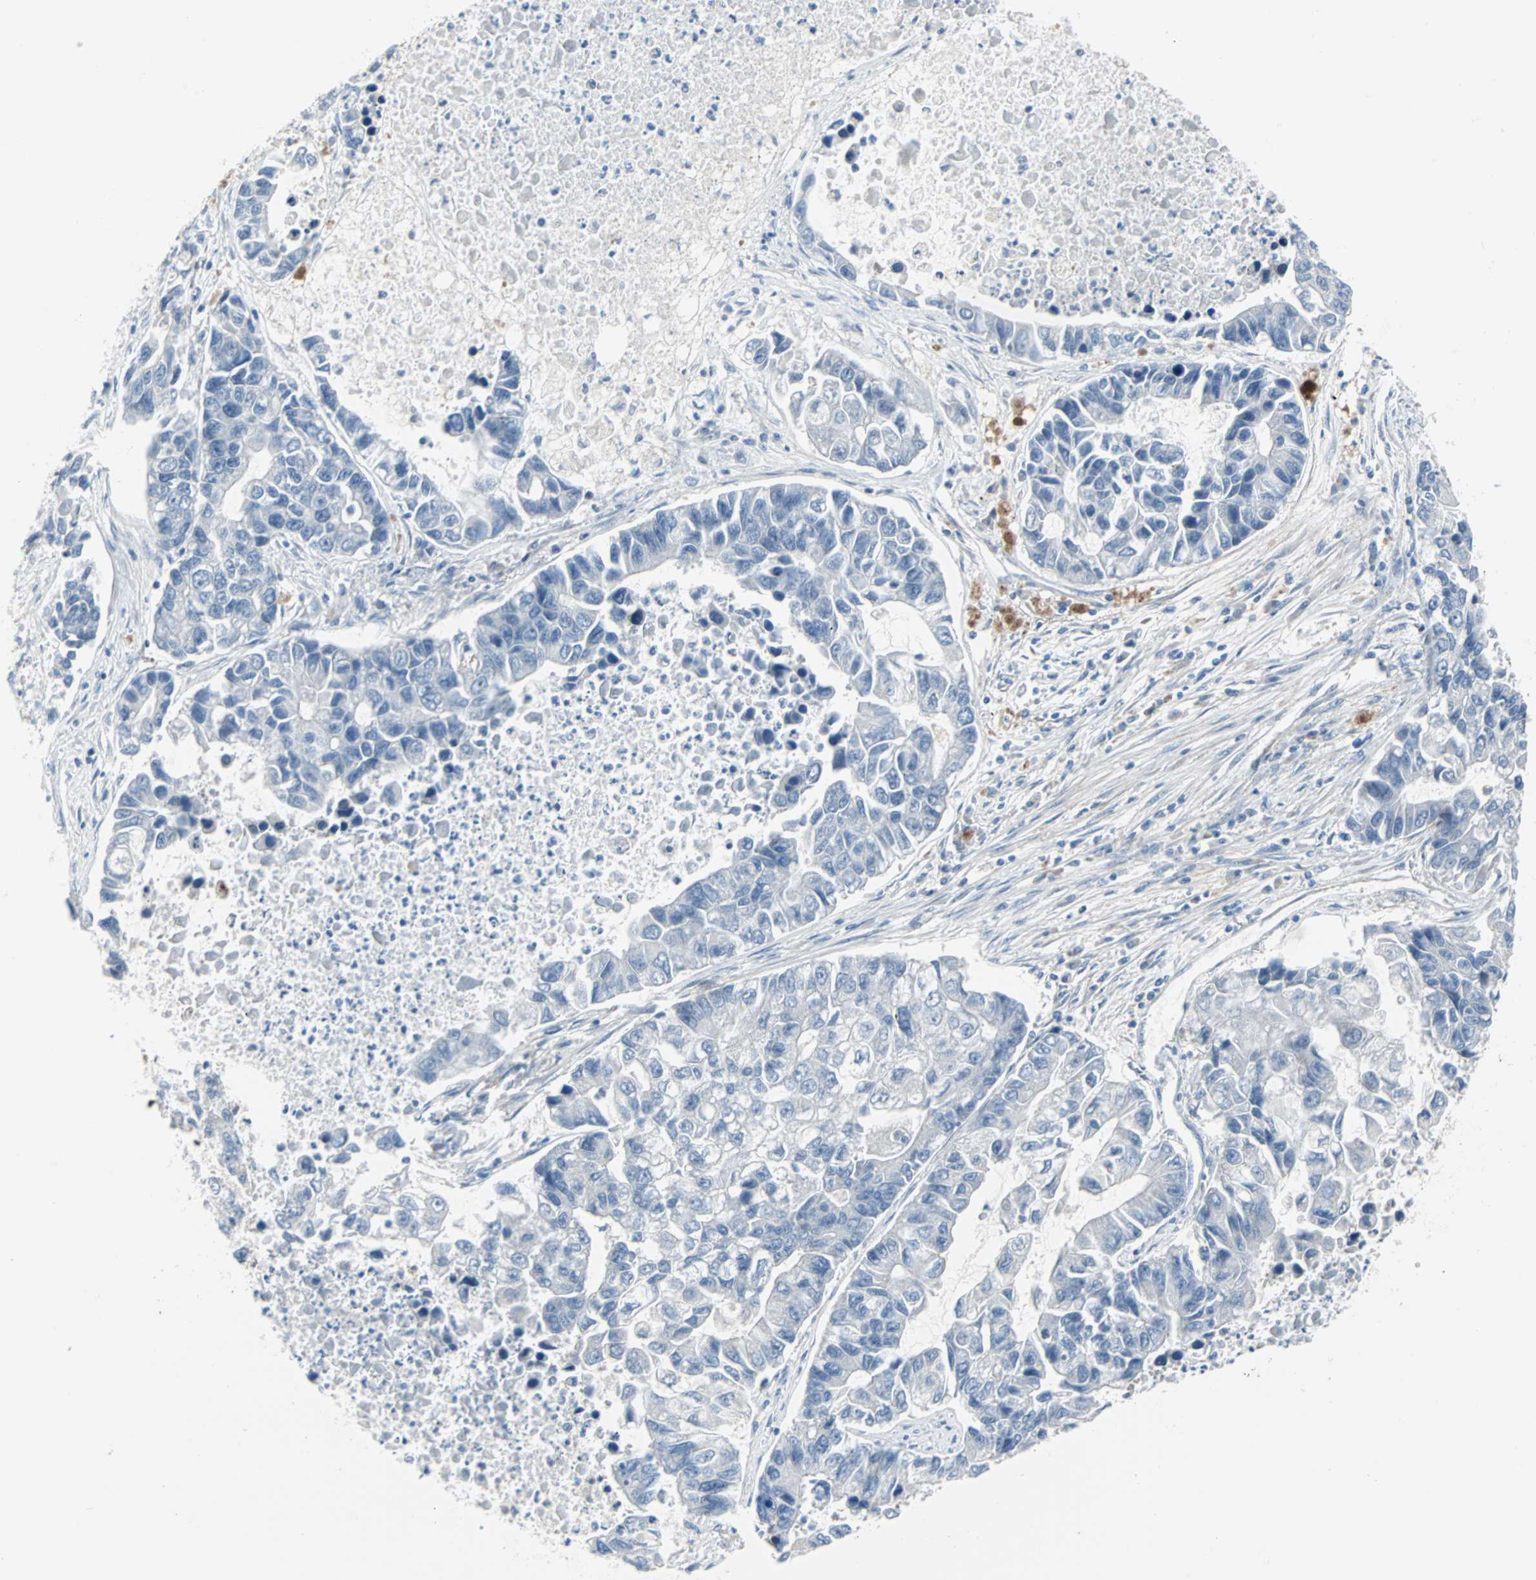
{"staining": {"intensity": "negative", "quantity": "none", "location": "none"}, "tissue": "lung cancer", "cell_type": "Tumor cells", "image_type": "cancer", "snomed": [{"axis": "morphology", "description": "Adenocarcinoma, NOS"}, {"axis": "topography", "description": "Lung"}], "caption": "Tumor cells show no significant protein positivity in lung adenocarcinoma.", "gene": "CASP3", "patient": {"sex": "female", "age": 51}}